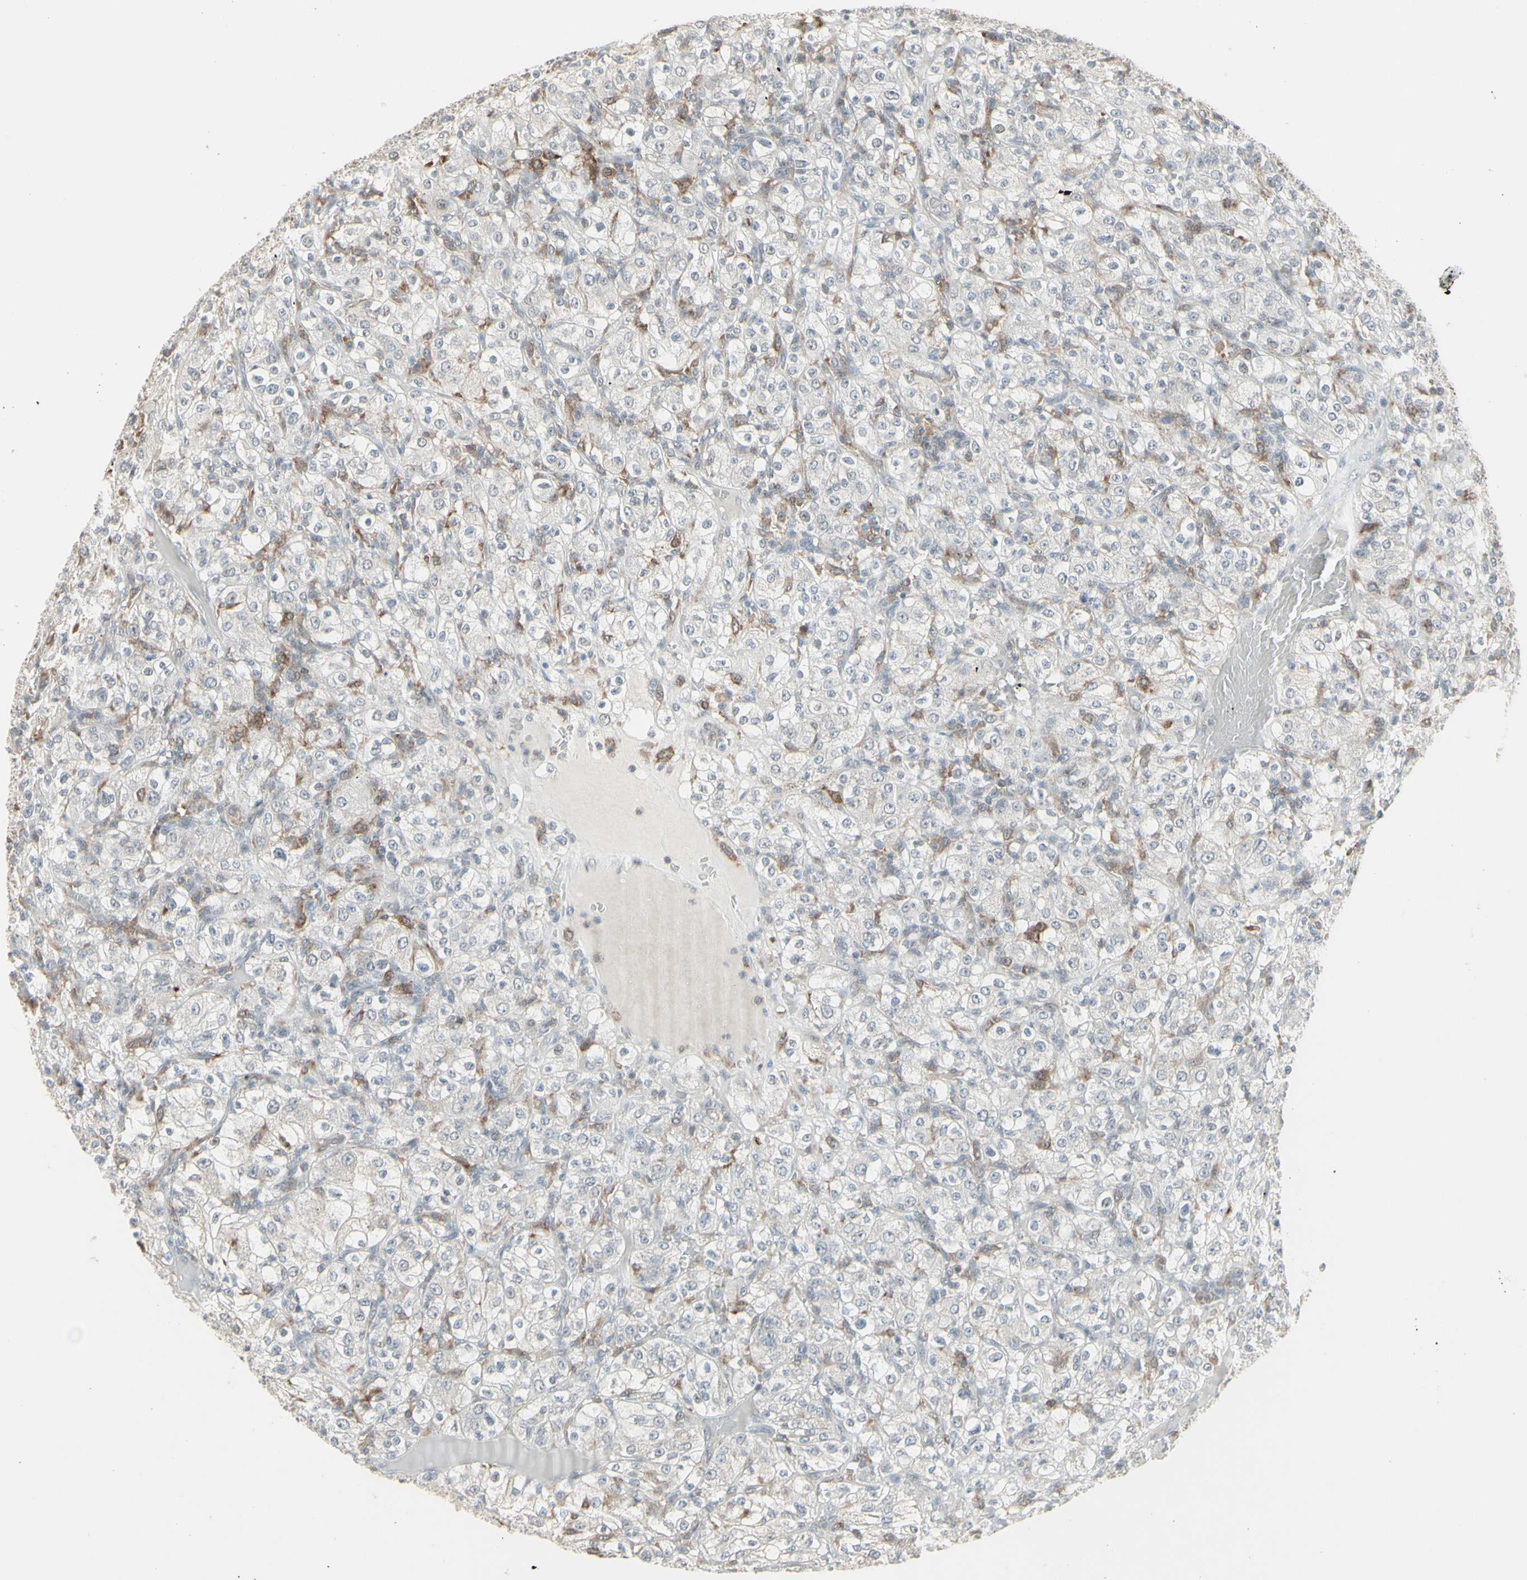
{"staining": {"intensity": "negative", "quantity": "none", "location": "none"}, "tissue": "renal cancer", "cell_type": "Tumor cells", "image_type": "cancer", "snomed": [{"axis": "morphology", "description": "Normal tissue, NOS"}, {"axis": "morphology", "description": "Adenocarcinoma, NOS"}, {"axis": "topography", "description": "Kidney"}], "caption": "IHC histopathology image of neoplastic tissue: renal cancer (adenocarcinoma) stained with DAB displays no significant protein expression in tumor cells.", "gene": "SAMSN1", "patient": {"sex": "female", "age": 72}}